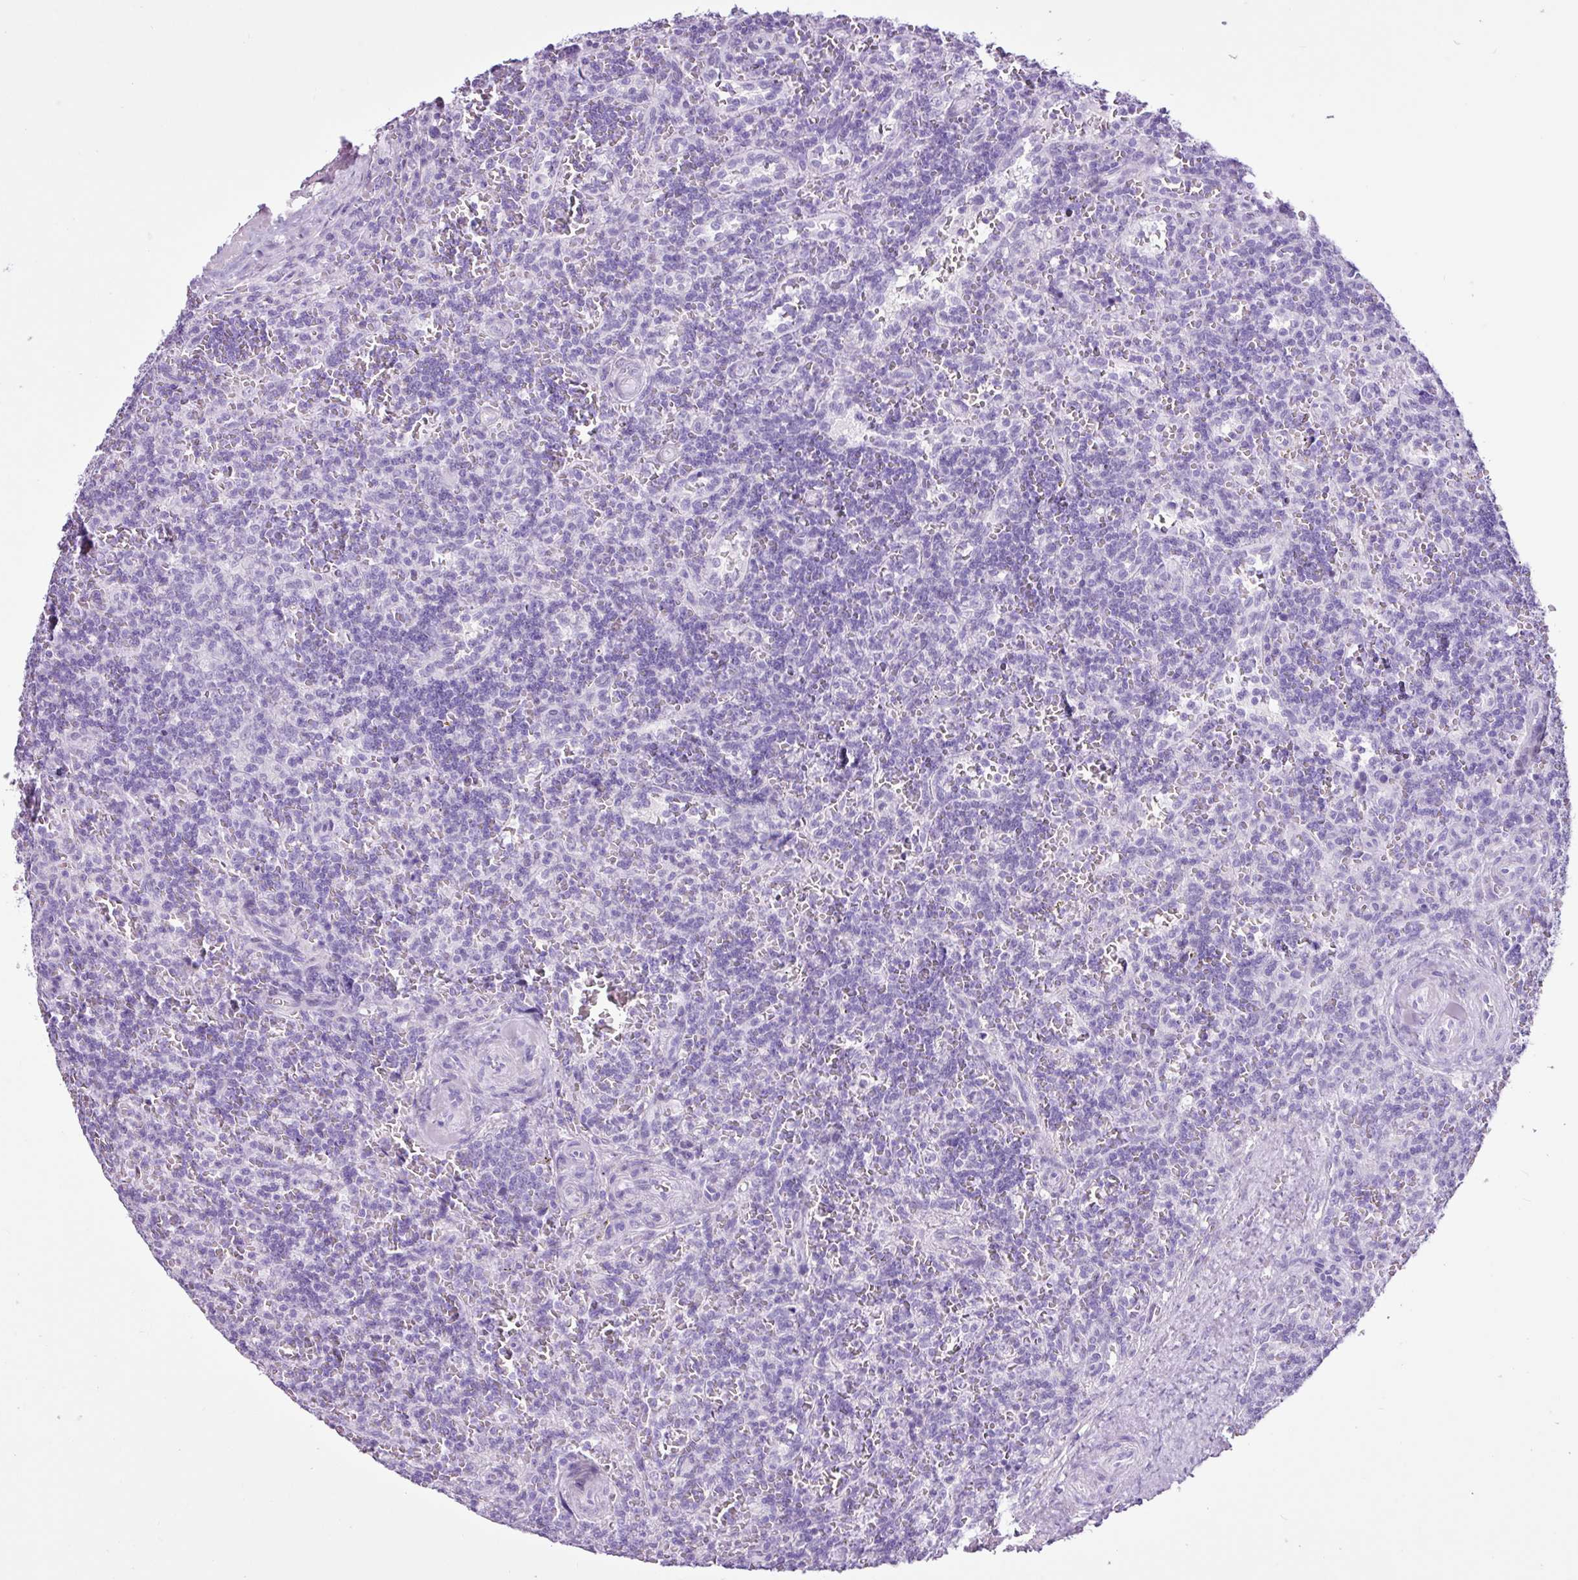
{"staining": {"intensity": "negative", "quantity": "none", "location": "none"}, "tissue": "lymphoma", "cell_type": "Tumor cells", "image_type": "cancer", "snomed": [{"axis": "morphology", "description": "Malignant lymphoma, non-Hodgkin's type, Low grade"}, {"axis": "topography", "description": "Spleen"}], "caption": "Tumor cells show no significant expression in lymphoma.", "gene": "PGR", "patient": {"sex": "male", "age": 73}}